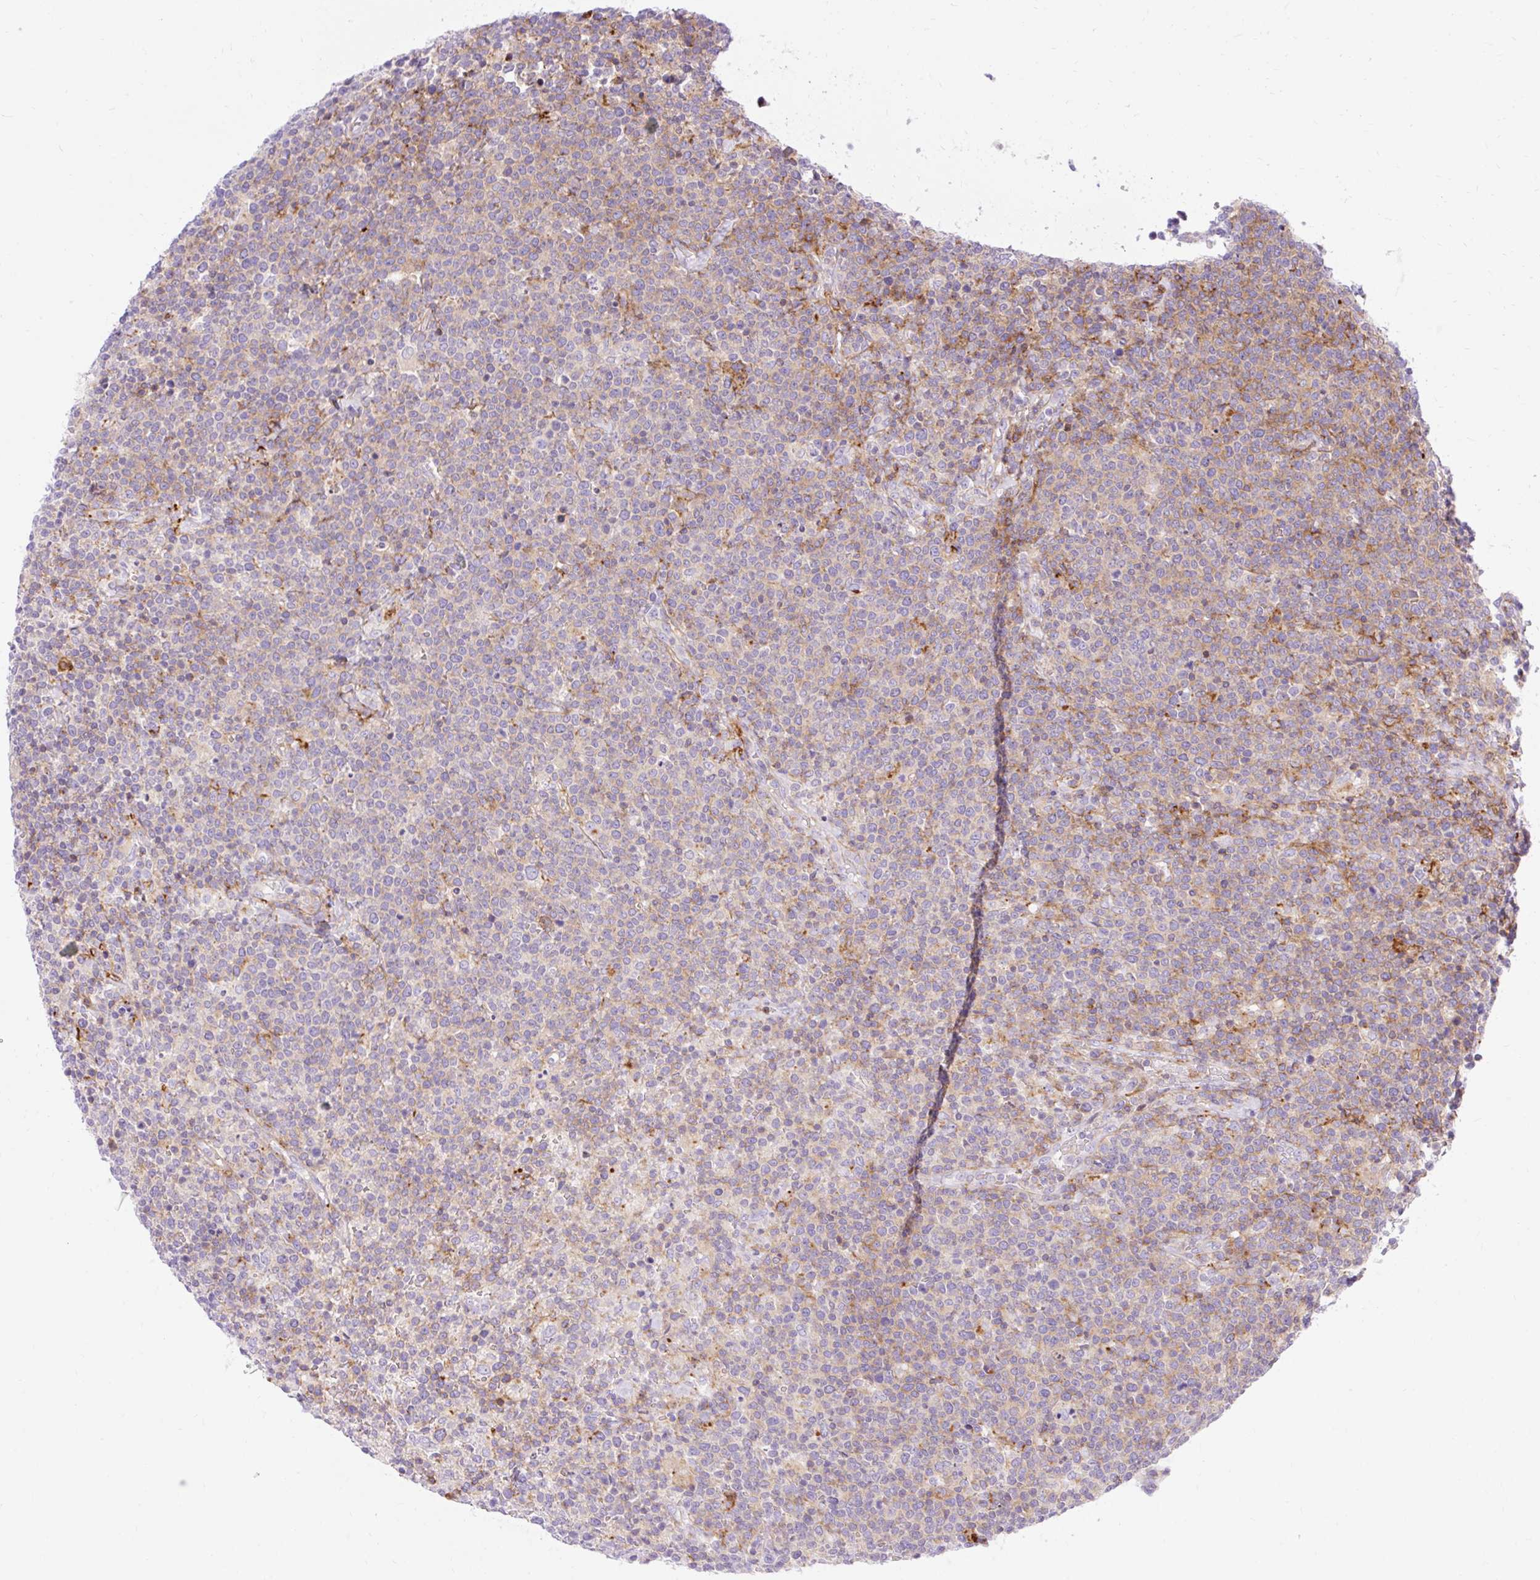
{"staining": {"intensity": "moderate", "quantity": "25%-75%", "location": "cytoplasmic/membranous"}, "tissue": "lymphoma", "cell_type": "Tumor cells", "image_type": "cancer", "snomed": [{"axis": "morphology", "description": "Malignant lymphoma, non-Hodgkin's type, High grade"}, {"axis": "topography", "description": "Lymph node"}], "caption": "The immunohistochemical stain highlights moderate cytoplasmic/membranous expression in tumor cells of malignant lymphoma, non-Hodgkin's type (high-grade) tissue.", "gene": "CORO7-PAM16", "patient": {"sex": "male", "age": 61}}